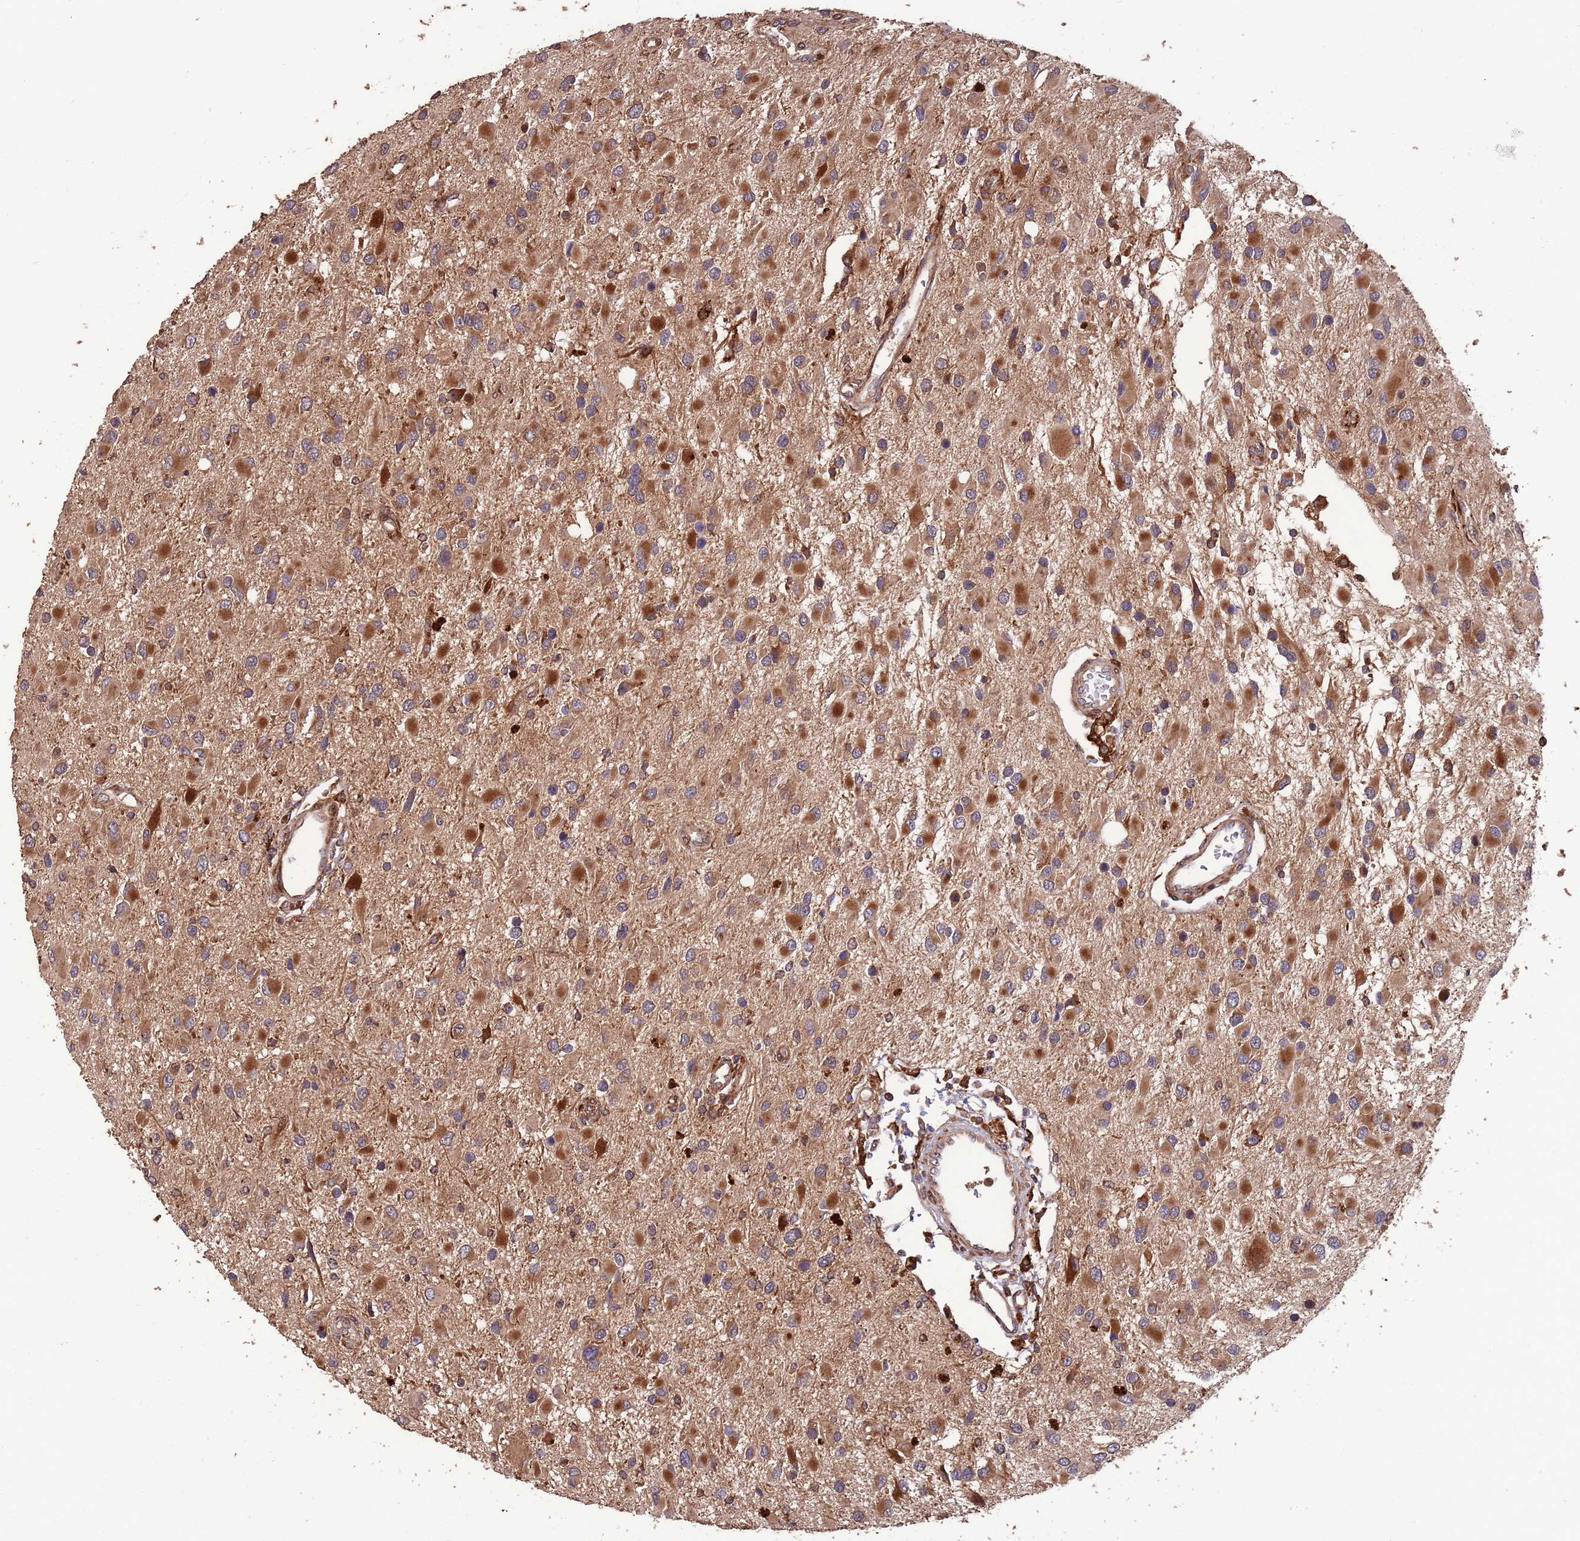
{"staining": {"intensity": "moderate", "quantity": ">75%", "location": "cytoplasmic/membranous"}, "tissue": "glioma", "cell_type": "Tumor cells", "image_type": "cancer", "snomed": [{"axis": "morphology", "description": "Glioma, malignant, High grade"}, {"axis": "topography", "description": "Brain"}], "caption": "This micrograph reveals high-grade glioma (malignant) stained with immunohistochemistry (IHC) to label a protein in brown. The cytoplasmic/membranous of tumor cells show moderate positivity for the protein. Nuclei are counter-stained blue.", "gene": "ZNF428", "patient": {"sex": "male", "age": 53}}